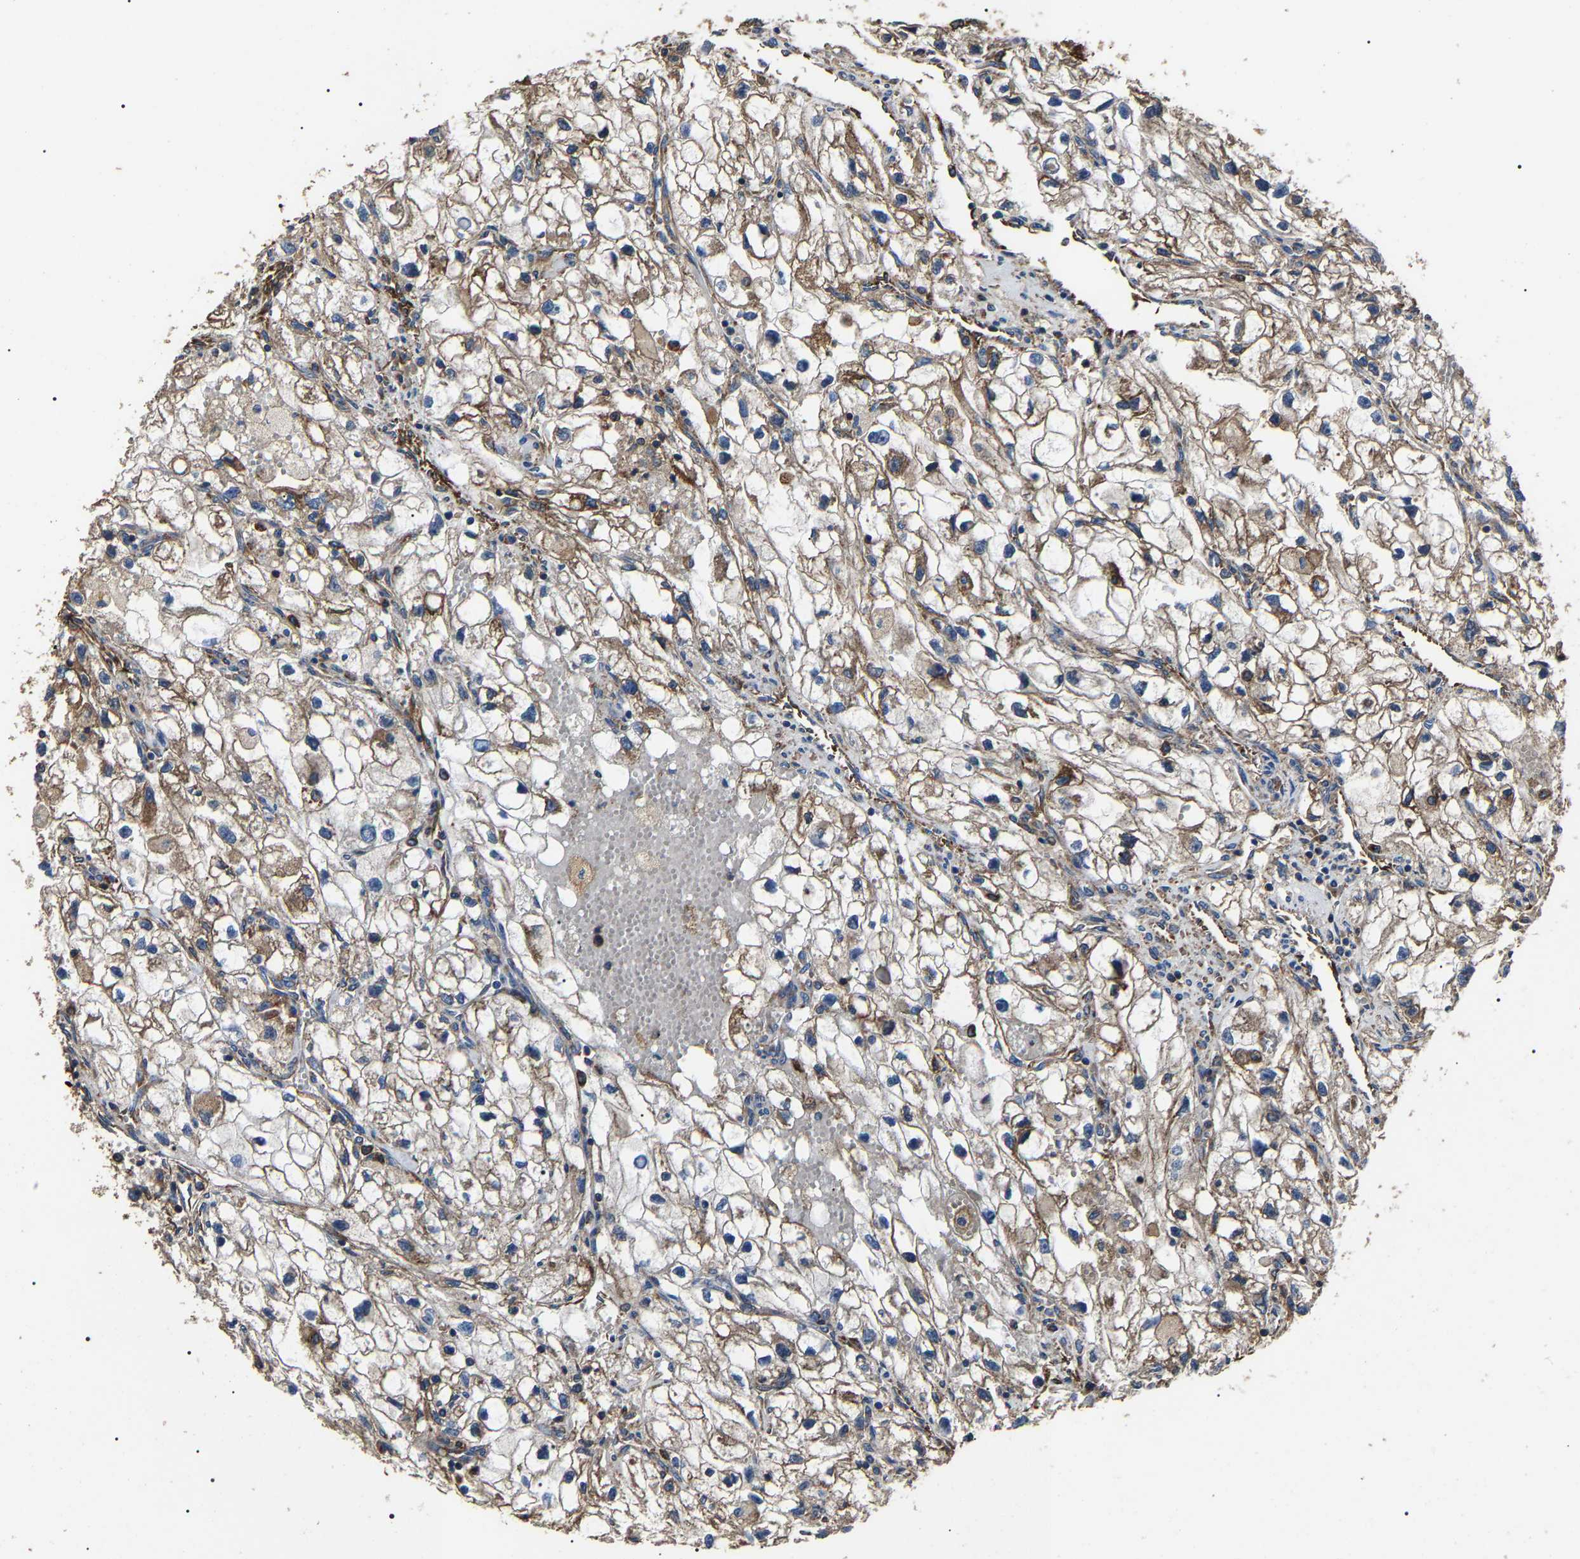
{"staining": {"intensity": "moderate", "quantity": ">75%", "location": "cytoplasmic/membranous"}, "tissue": "renal cancer", "cell_type": "Tumor cells", "image_type": "cancer", "snomed": [{"axis": "morphology", "description": "Adenocarcinoma, NOS"}, {"axis": "topography", "description": "Kidney"}], "caption": "This is an image of immunohistochemistry staining of renal cancer (adenocarcinoma), which shows moderate positivity in the cytoplasmic/membranous of tumor cells.", "gene": "HSCB", "patient": {"sex": "female", "age": 70}}